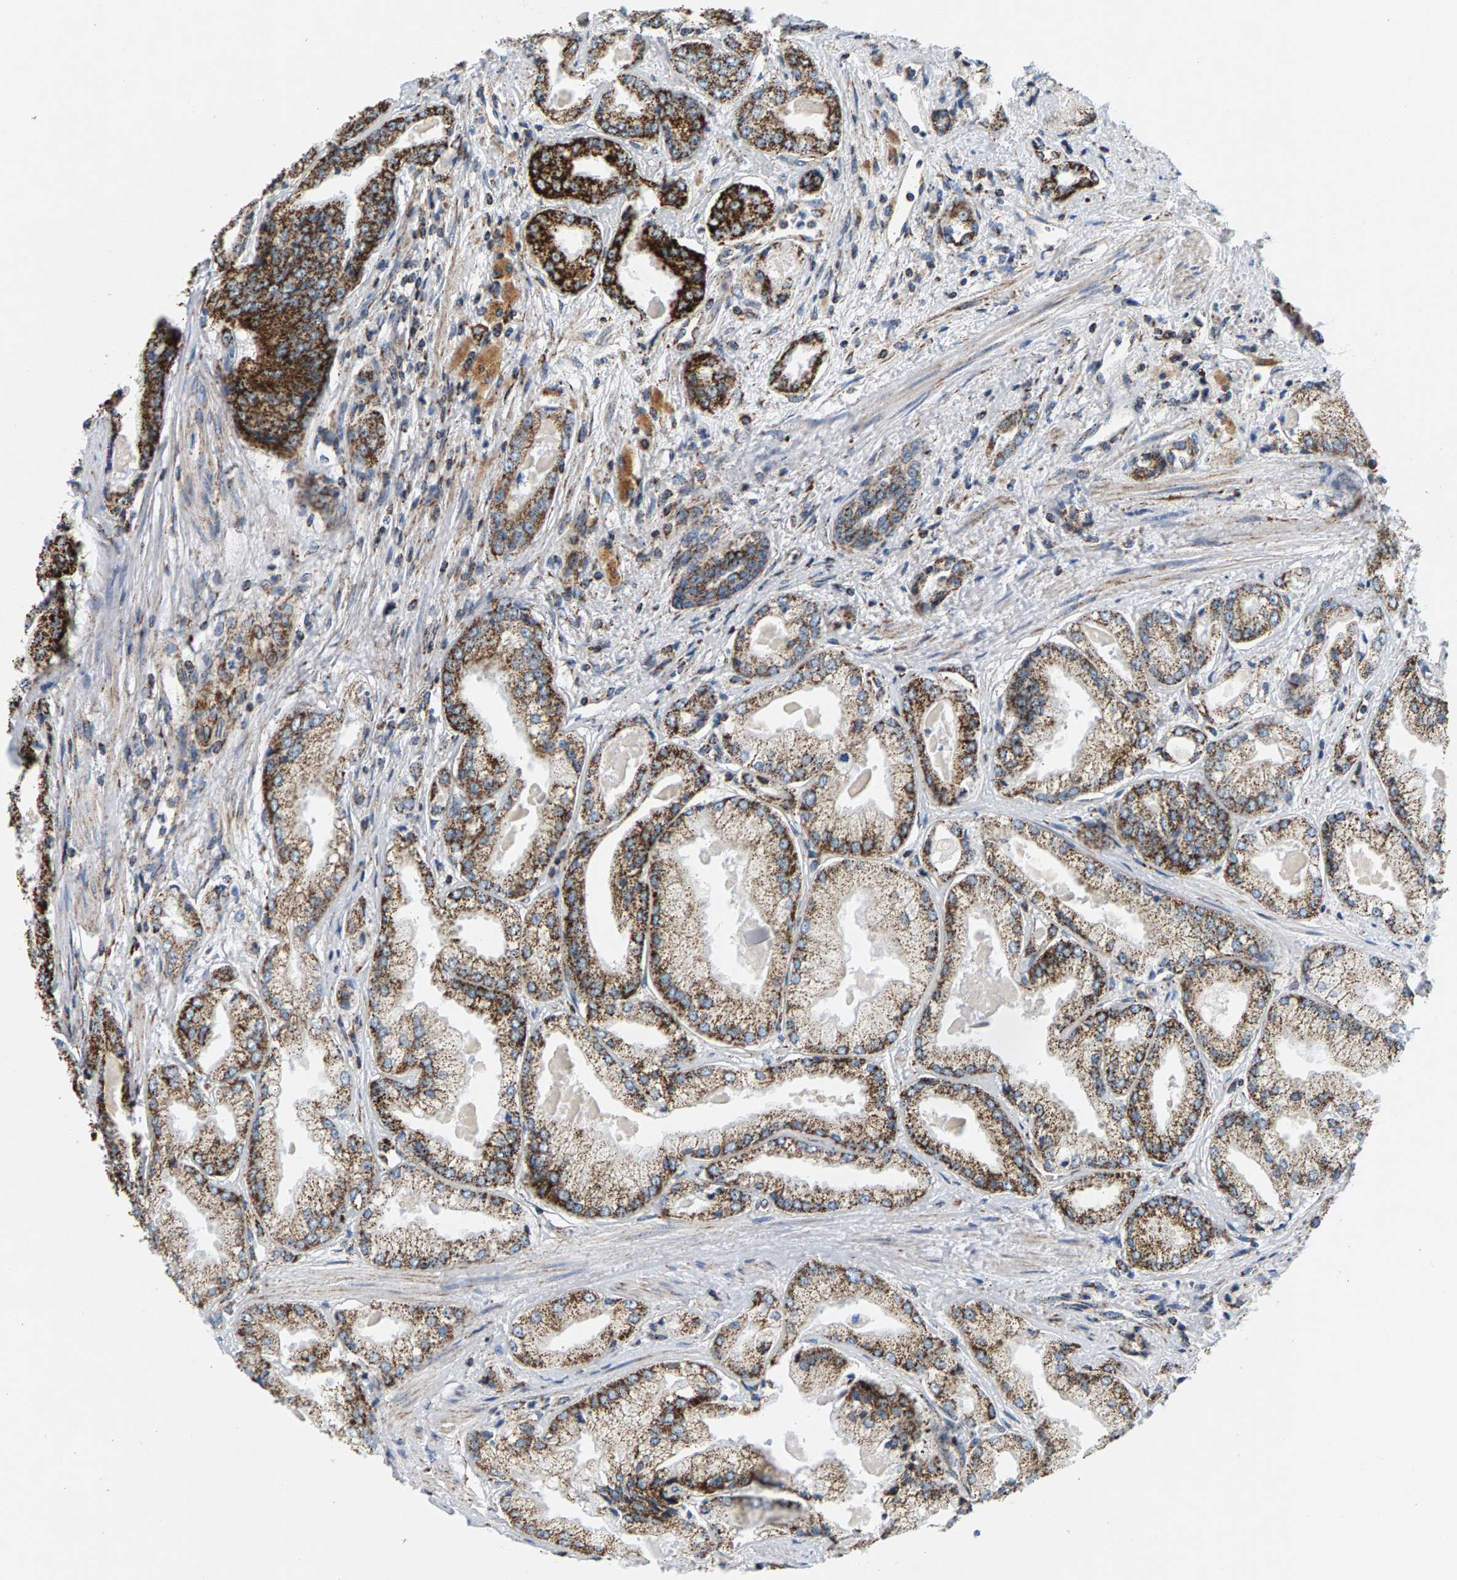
{"staining": {"intensity": "strong", "quantity": "25%-75%", "location": "cytoplasmic/membranous"}, "tissue": "prostate cancer", "cell_type": "Tumor cells", "image_type": "cancer", "snomed": [{"axis": "morphology", "description": "Adenocarcinoma, Low grade"}, {"axis": "topography", "description": "Prostate"}], "caption": "Prostate cancer (low-grade adenocarcinoma) stained for a protein (brown) displays strong cytoplasmic/membranous positive positivity in about 25%-75% of tumor cells.", "gene": "PDE1A", "patient": {"sex": "male", "age": 52}}